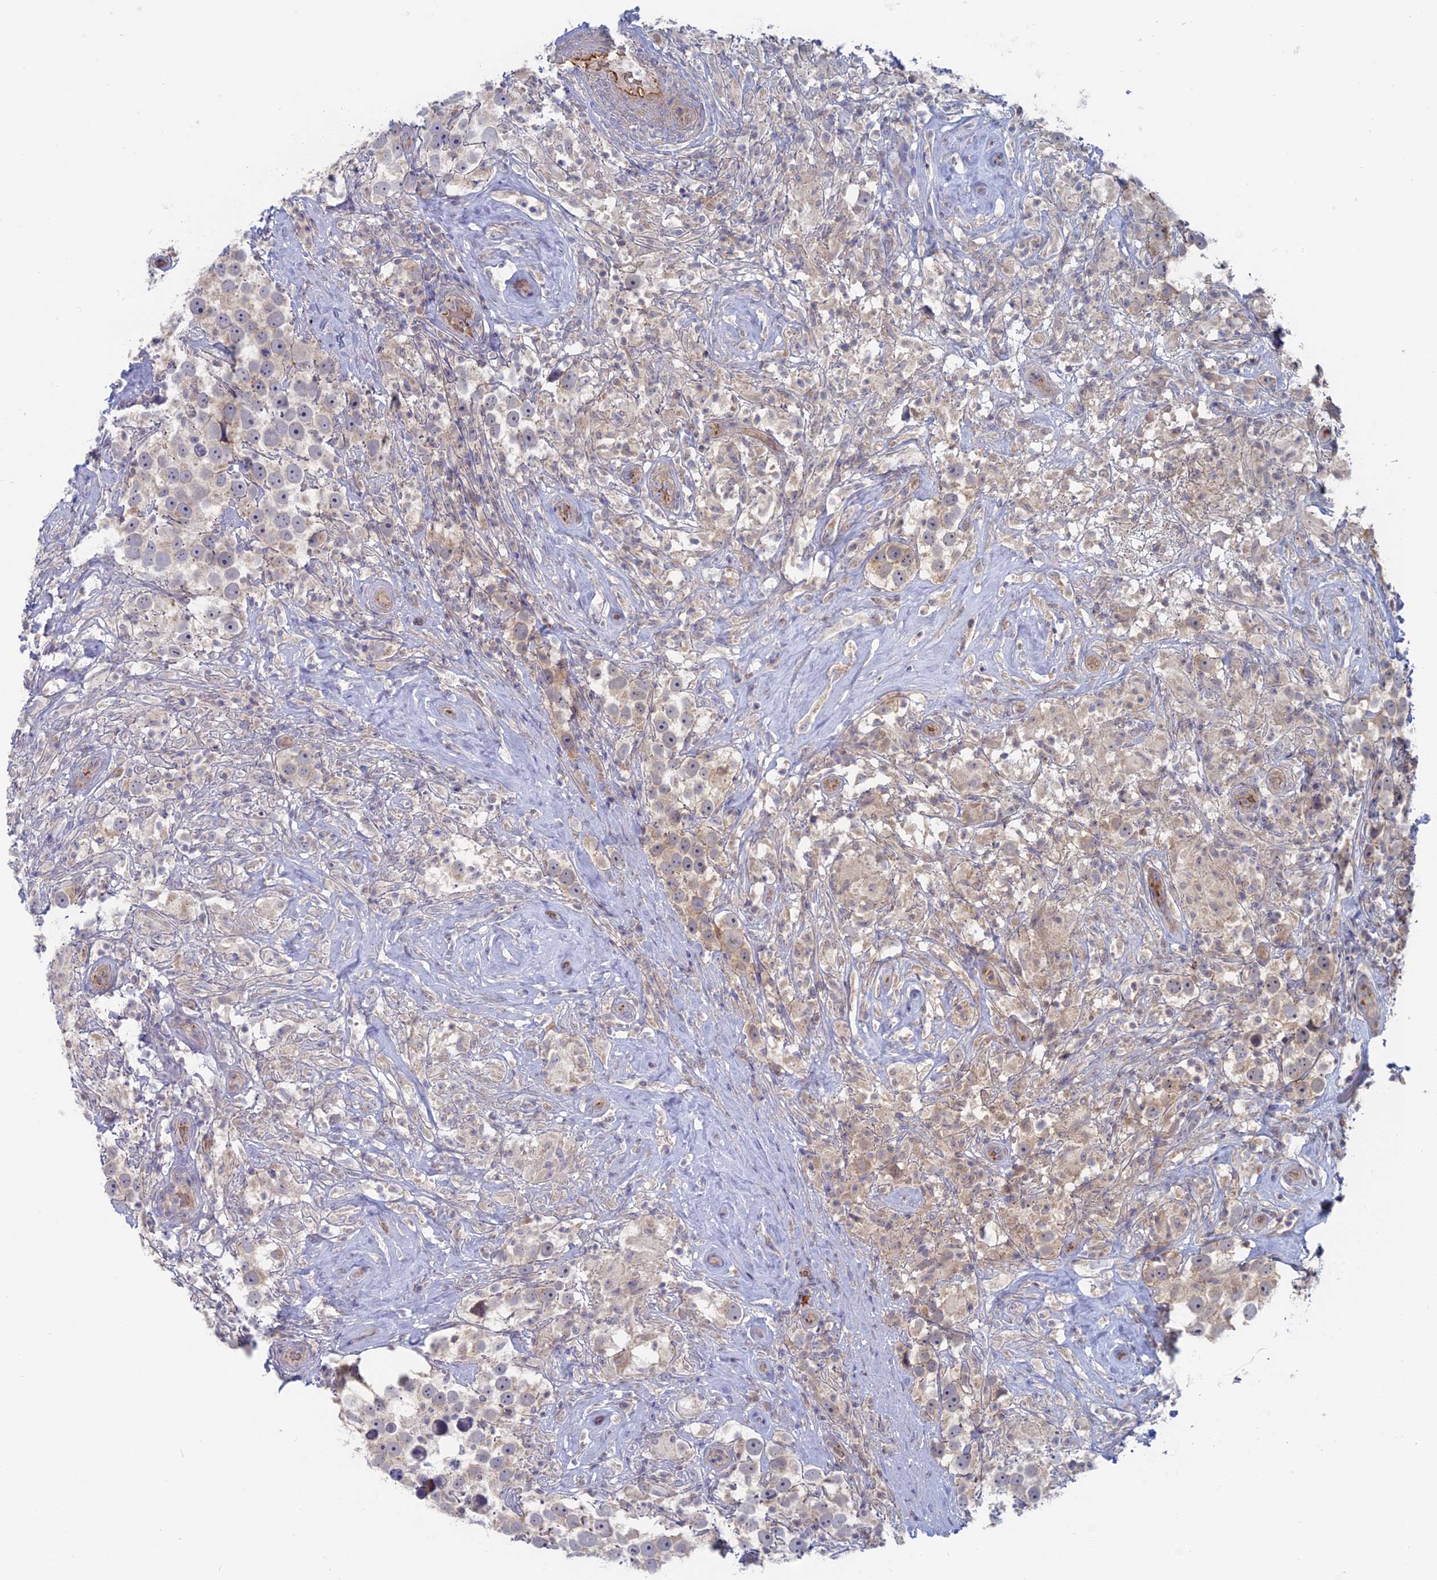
{"staining": {"intensity": "weak", "quantity": "<25%", "location": "cytoplasmic/membranous"}, "tissue": "testis cancer", "cell_type": "Tumor cells", "image_type": "cancer", "snomed": [{"axis": "morphology", "description": "Seminoma, NOS"}, {"axis": "topography", "description": "Testis"}], "caption": "Immunohistochemistry of testis cancer displays no expression in tumor cells.", "gene": "TBC1D30", "patient": {"sex": "male", "age": 49}}